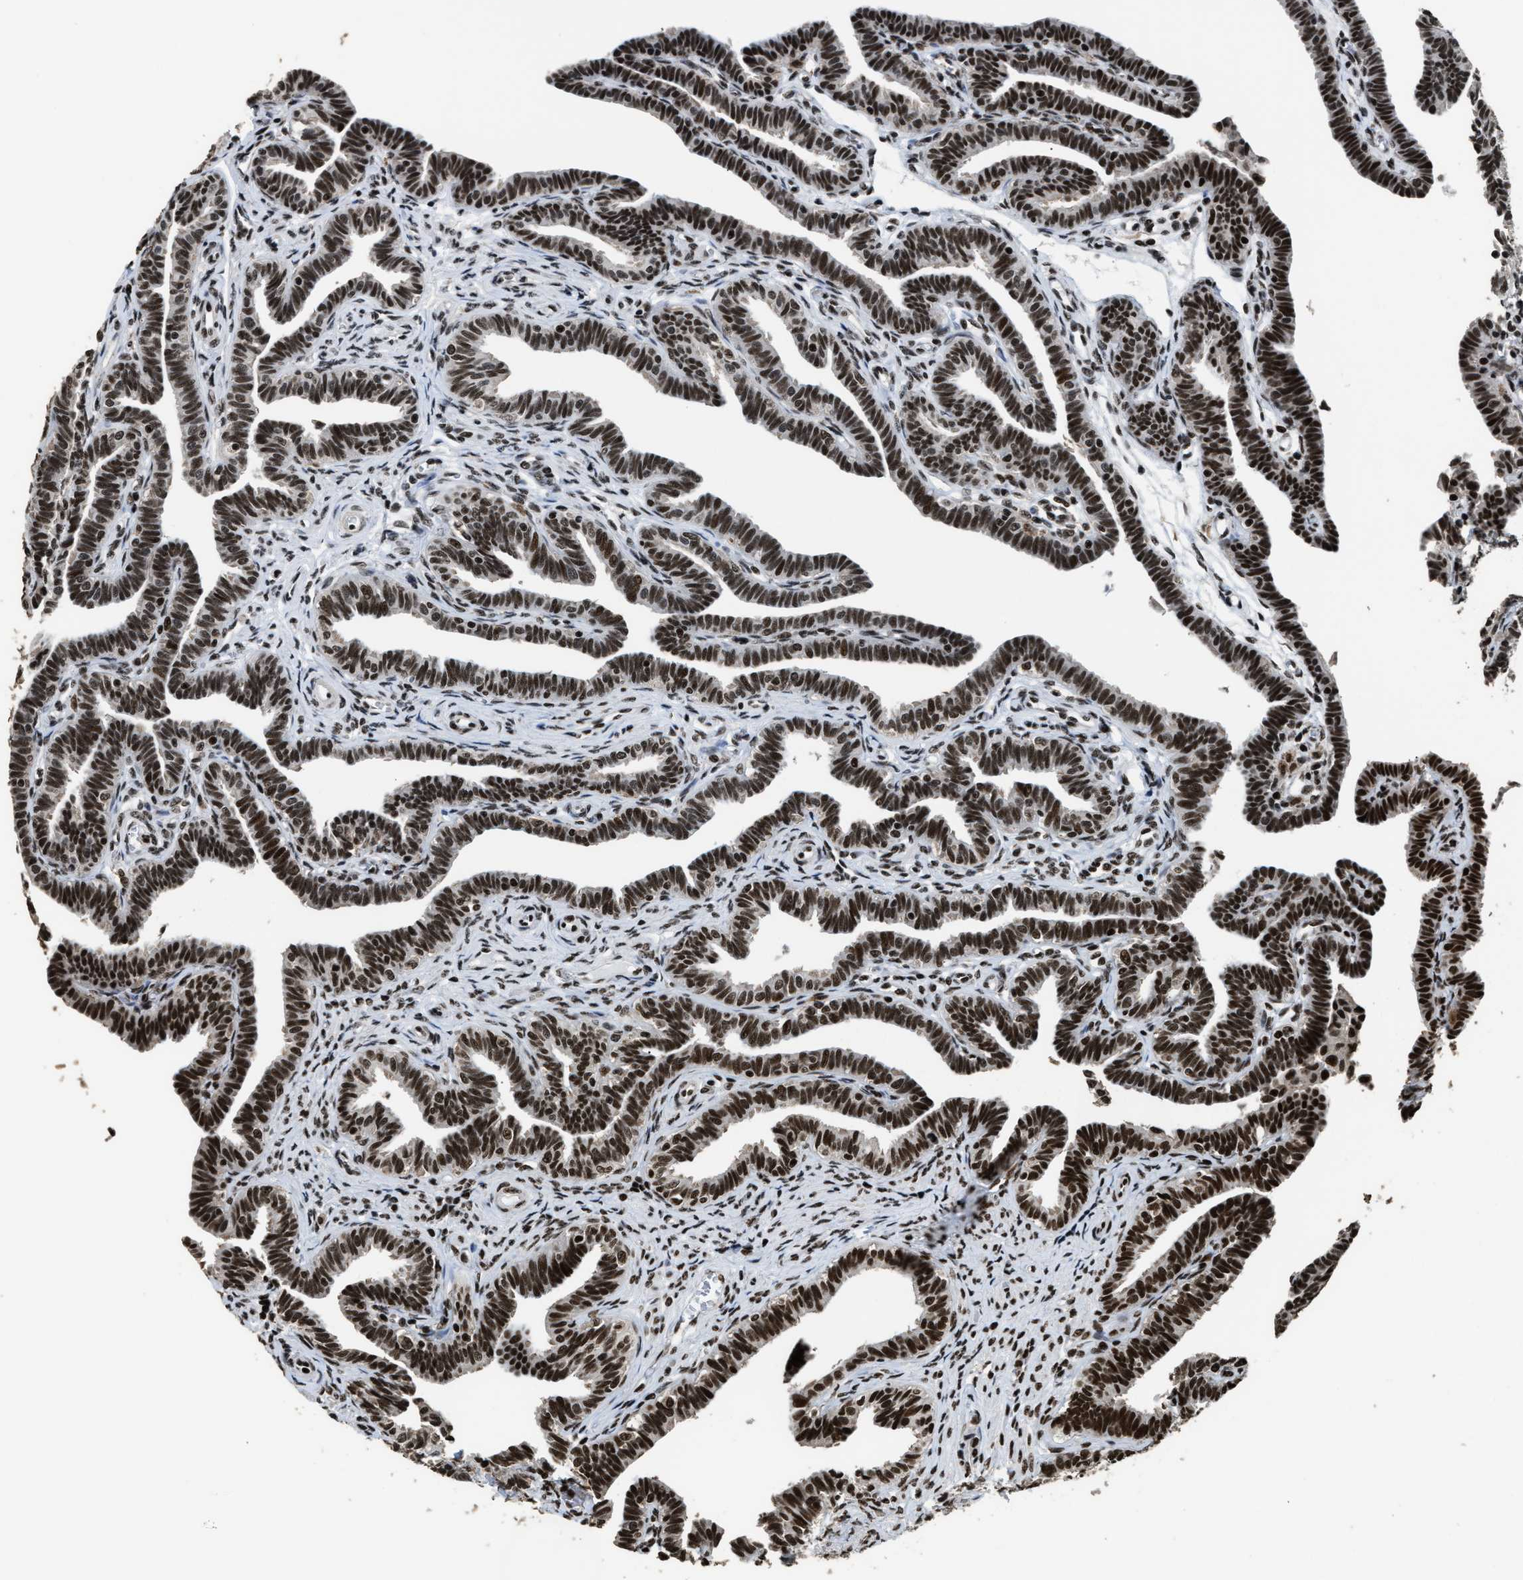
{"staining": {"intensity": "strong", "quantity": ">75%", "location": "nuclear"}, "tissue": "fallopian tube", "cell_type": "Glandular cells", "image_type": "normal", "snomed": [{"axis": "morphology", "description": "Normal tissue, NOS"}, {"axis": "topography", "description": "Fallopian tube"}, {"axis": "topography", "description": "Ovary"}], "caption": "Immunohistochemistry (IHC) histopathology image of normal fallopian tube: fallopian tube stained using IHC displays high levels of strong protein expression localized specifically in the nuclear of glandular cells, appearing as a nuclear brown color.", "gene": "RAD21", "patient": {"sex": "female", "age": 23}}